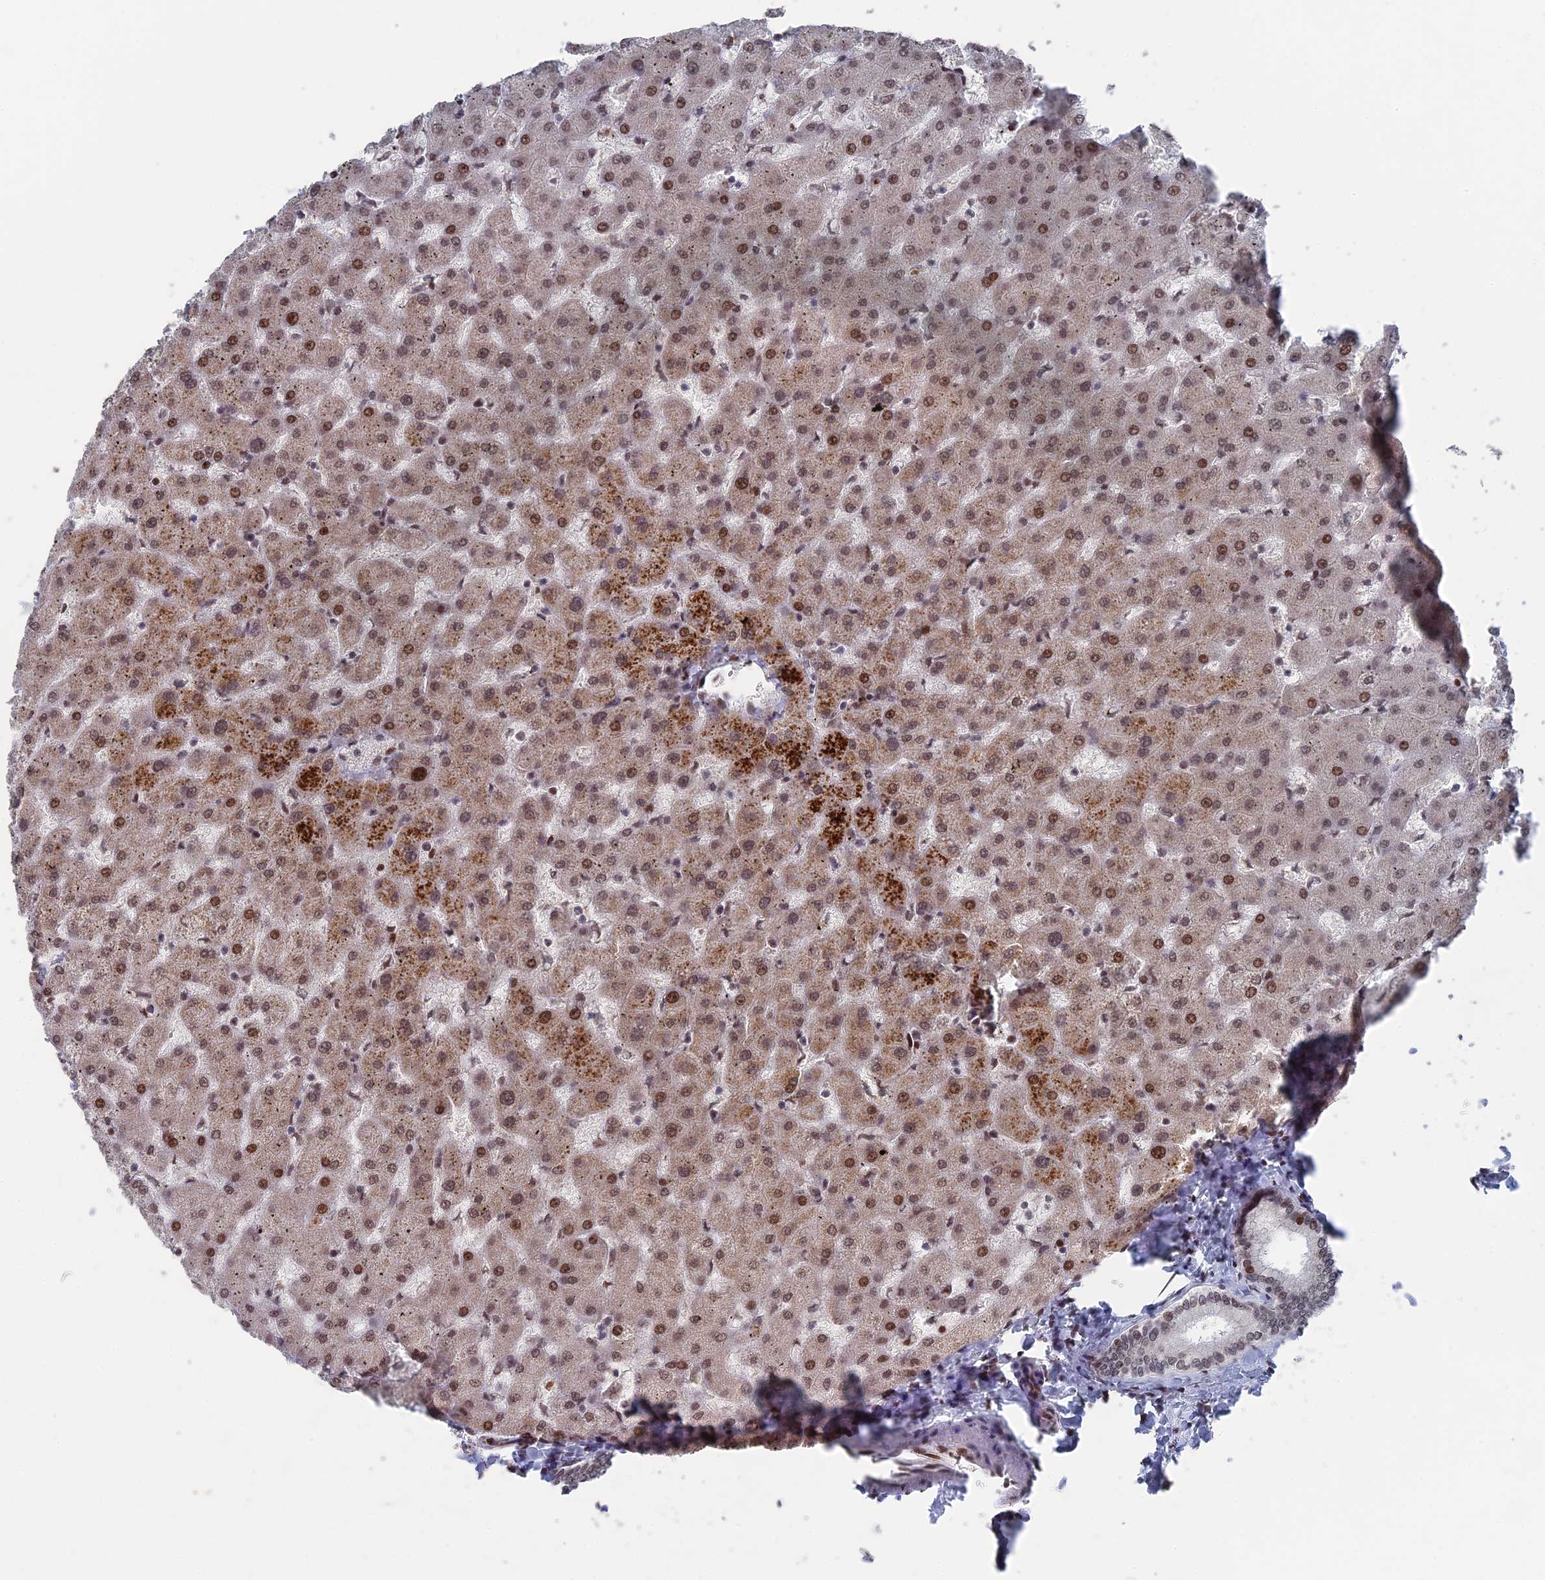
{"staining": {"intensity": "weak", "quantity": "25%-75%", "location": "nuclear"}, "tissue": "liver", "cell_type": "Cholangiocytes", "image_type": "normal", "snomed": [{"axis": "morphology", "description": "Normal tissue, NOS"}, {"axis": "topography", "description": "Liver"}], "caption": "The immunohistochemical stain shows weak nuclear expression in cholangiocytes of benign liver. The staining was performed using DAB, with brown indicating positive protein expression. Nuclei are stained blue with hematoxylin.", "gene": "NR2C2AP", "patient": {"sex": "female", "age": 63}}